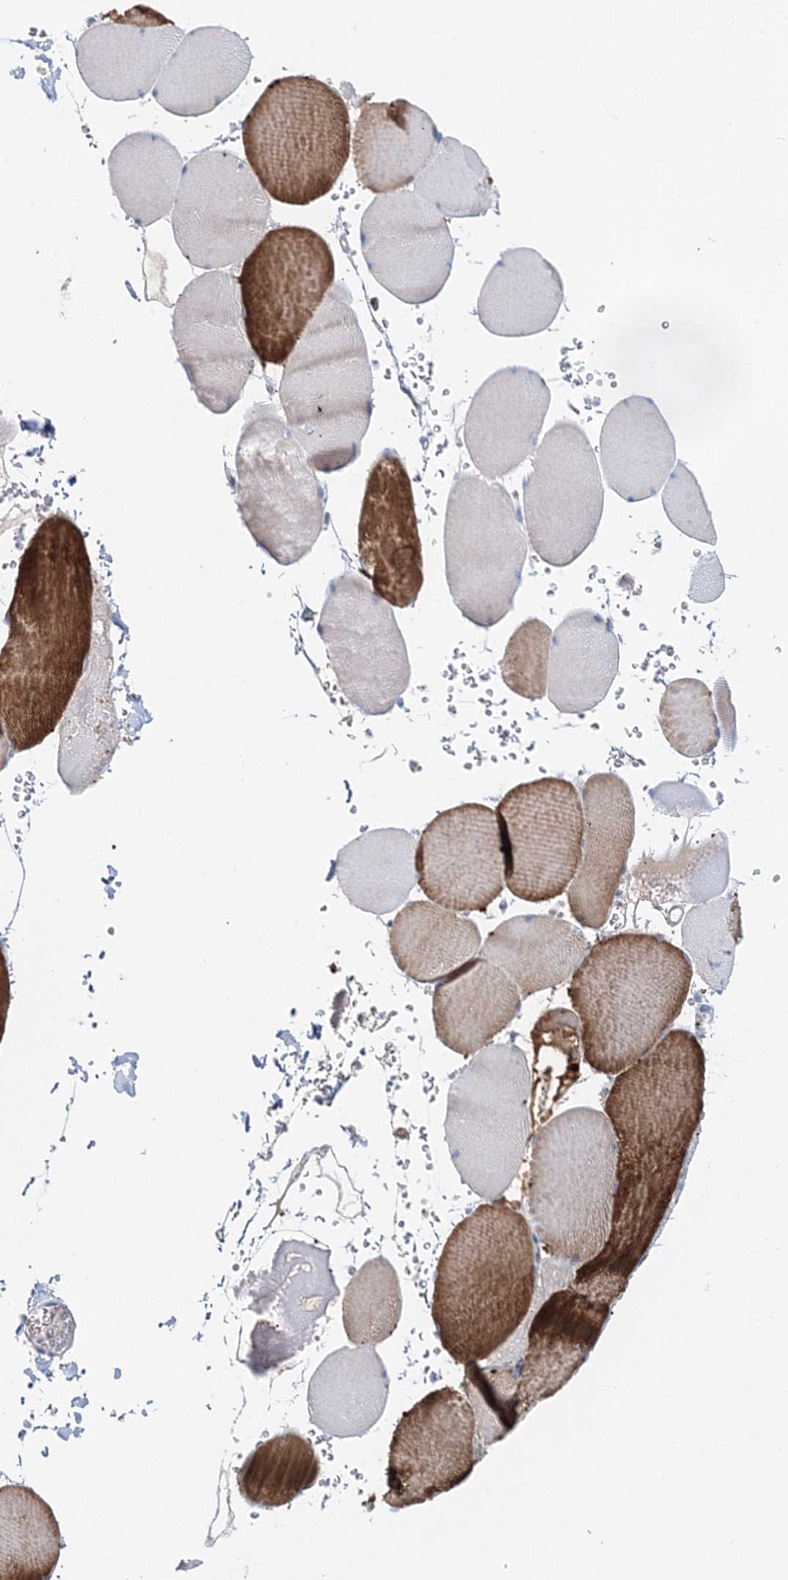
{"staining": {"intensity": "strong", "quantity": "25%-75%", "location": "cytoplasmic/membranous"}, "tissue": "skeletal muscle", "cell_type": "Myocytes", "image_type": "normal", "snomed": [{"axis": "morphology", "description": "Normal tissue, NOS"}, {"axis": "topography", "description": "Skeletal muscle"}, {"axis": "topography", "description": "Head-Neck"}], "caption": "Immunohistochemical staining of benign skeletal muscle exhibits 25%-75% levels of strong cytoplasmic/membranous protein expression in approximately 25%-75% of myocytes.", "gene": "MYOZ2", "patient": {"sex": "male", "age": 66}}